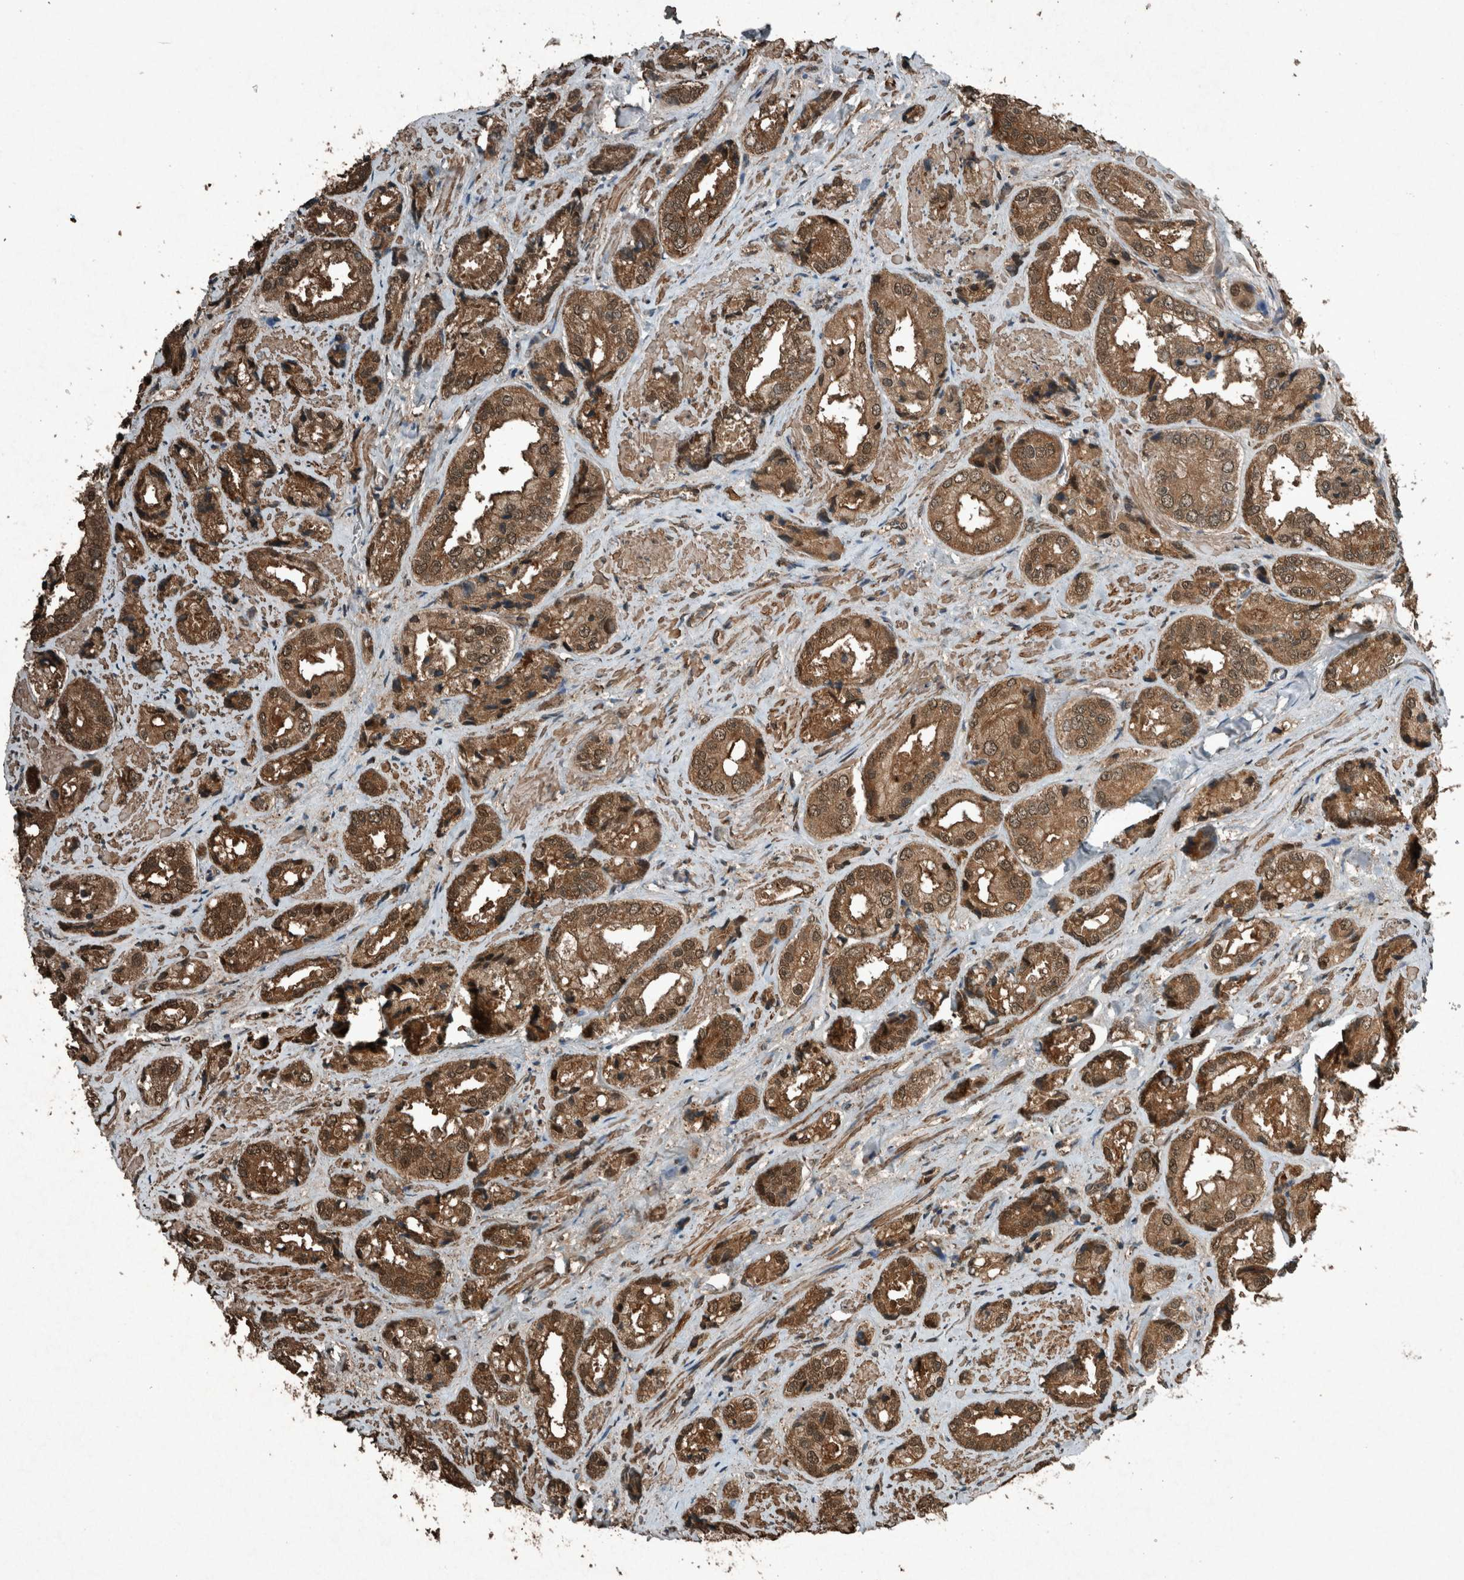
{"staining": {"intensity": "moderate", "quantity": ">75%", "location": "cytoplasmic/membranous,nuclear"}, "tissue": "prostate cancer", "cell_type": "Tumor cells", "image_type": "cancer", "snomed": [{"axis": "morphology", "description": "Adenocarcinoma, High grade"}, {"axis": "topography", "description": "Prostate"}], "caption": "Immunohistochemistry (IHC) image of human adenocarcinoma (high-grade) (prostate) stained for a protein (brown), which reveals medium levels of moderate cytoplasmic/membranous and nuclear expression in about >75% of tumor cells.", "gene": "ARHGEF12", "patient": {"sex": "male", "age": 61}}